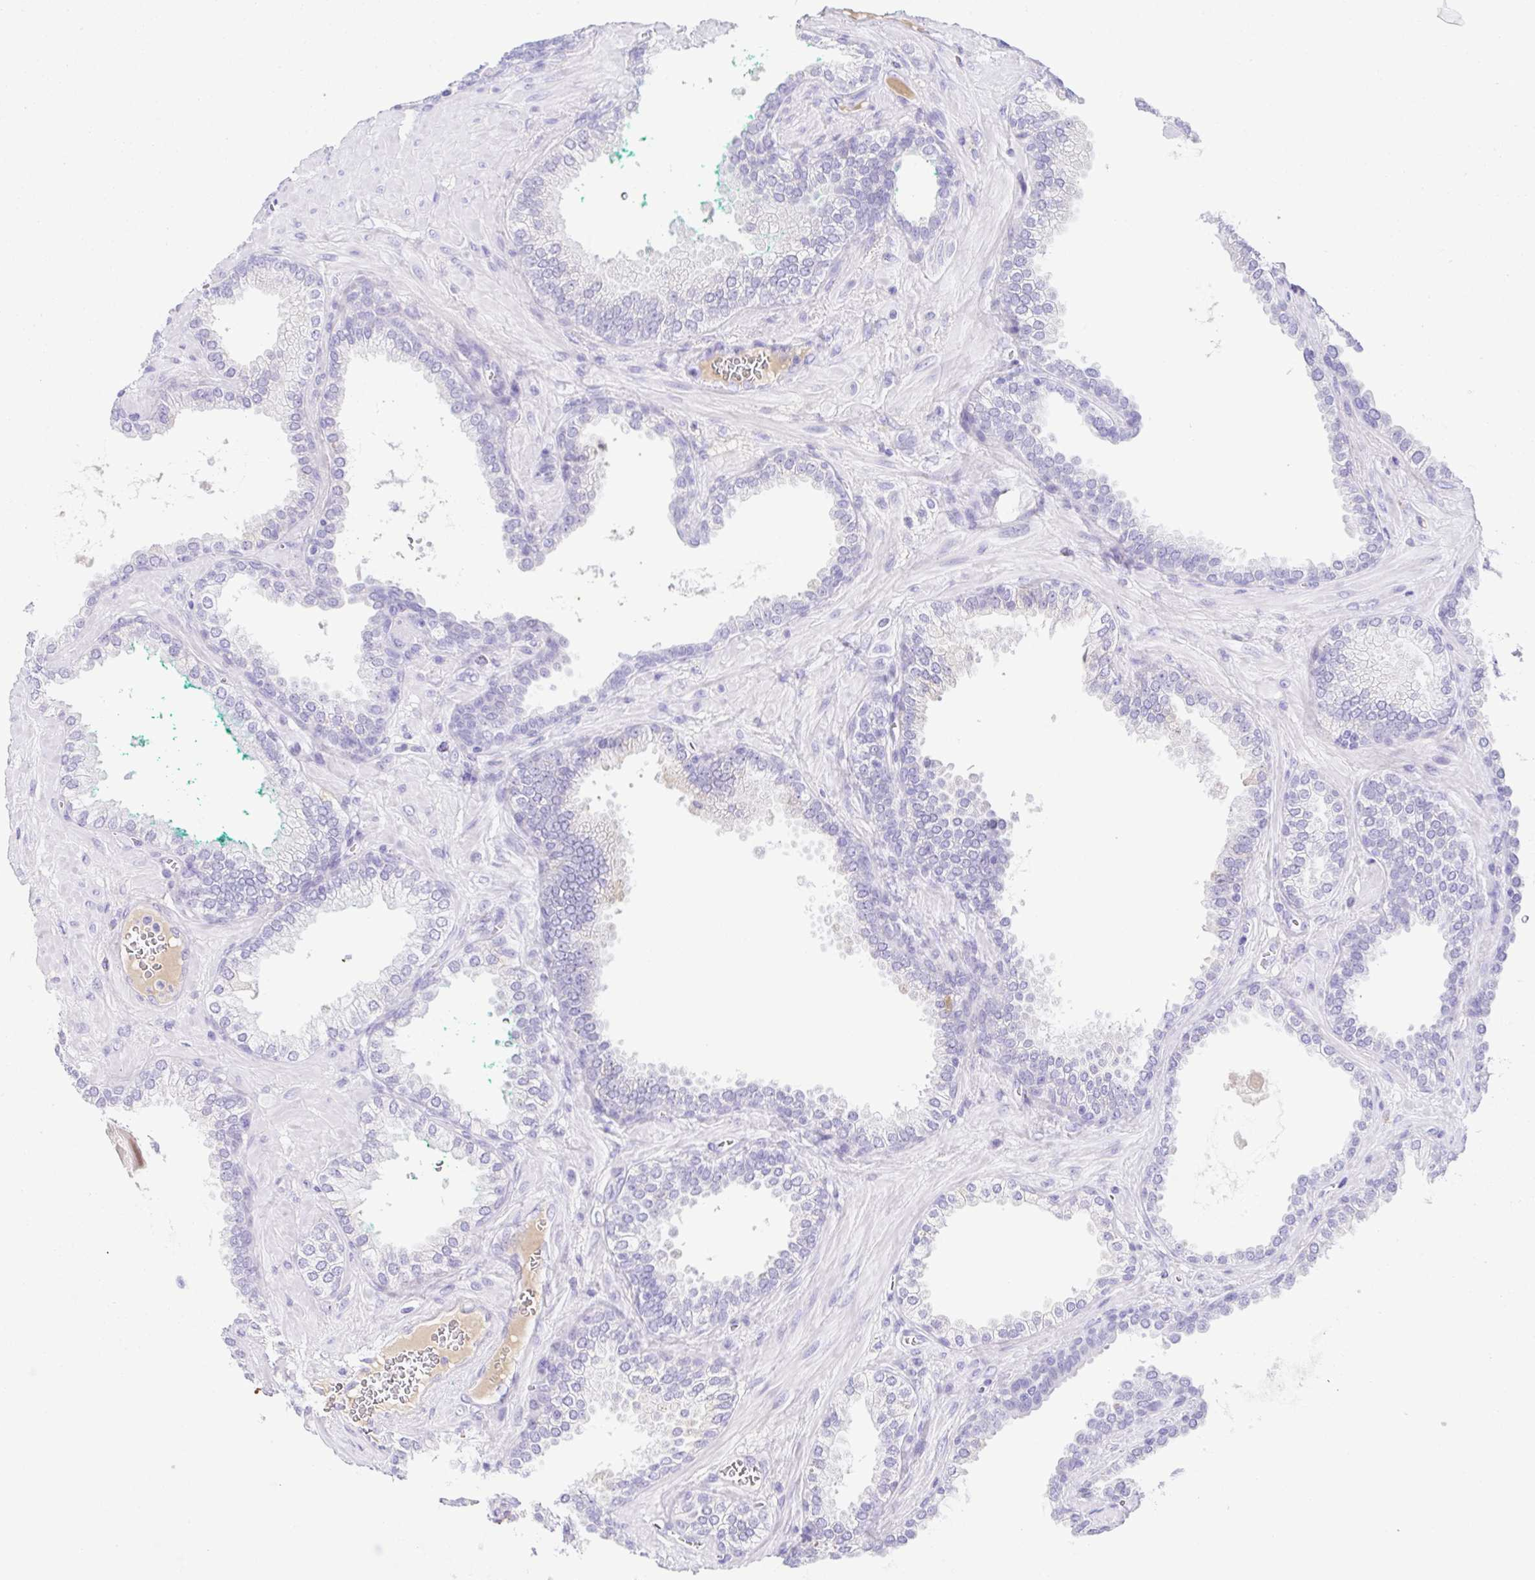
{"staining": {"intensity": "negative", "quantity": "none", "location": "none"}, "tissue": "prostate cancer", "cell_type": "Tumor cells", "image_type": "cancer", "snomed": [{"axis": "morphology", "description": "Adenocarcinoma, High grade"}, {"axis": "topography", "description": "Prostate"}], "caption": "DAB (3,3'-diaminobenzidine) immunohistochemical staining of prostate cancer (adenocarcinoma (high-grade)) shows no significant positivity in tumor cells.", "gene": "A1BG", "patient": {"sex": "male", "age": 68}}